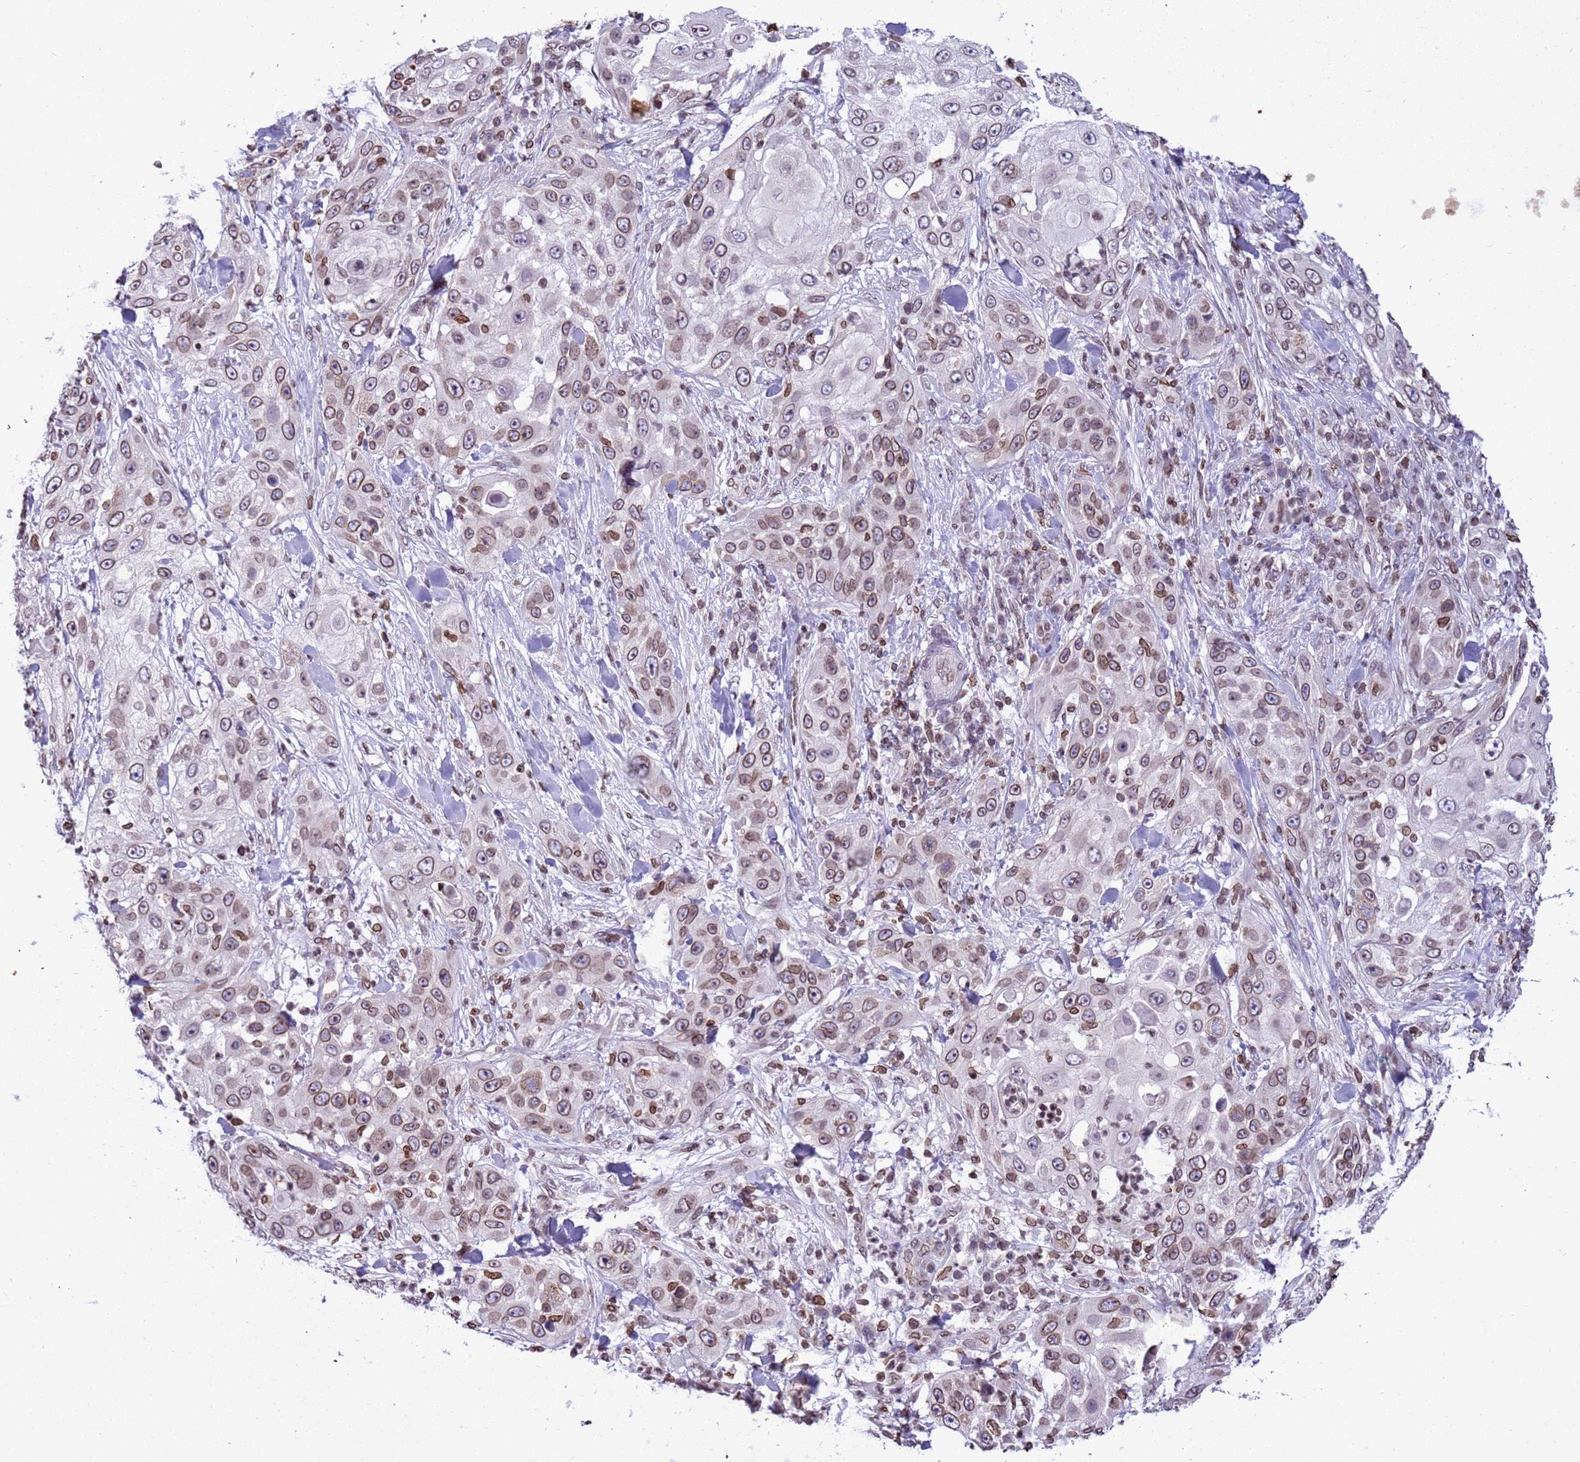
{"staining": {"intensity": "moderate", "quantity": ">75%", "location": "cytoplasmic/membranous,nuclear"}, "tissue": "skin cancer", "cell_type": "Tumor cells", "image_type": "cancer", "snomed": [{"axis": "morphology", "description": "Squamous cell carcinoma, NOS"}, {"axis": "topography", "description": "Skin"}], "caption": "IHC of human squamous cell carcinoma (skin) reveals medium levels of moderate cytoplasmic/membranous and nuclear staining in approximately >75% of tumor cells.", "gene": "DHX37", "patient": {"sex": "female", "age": 44}}